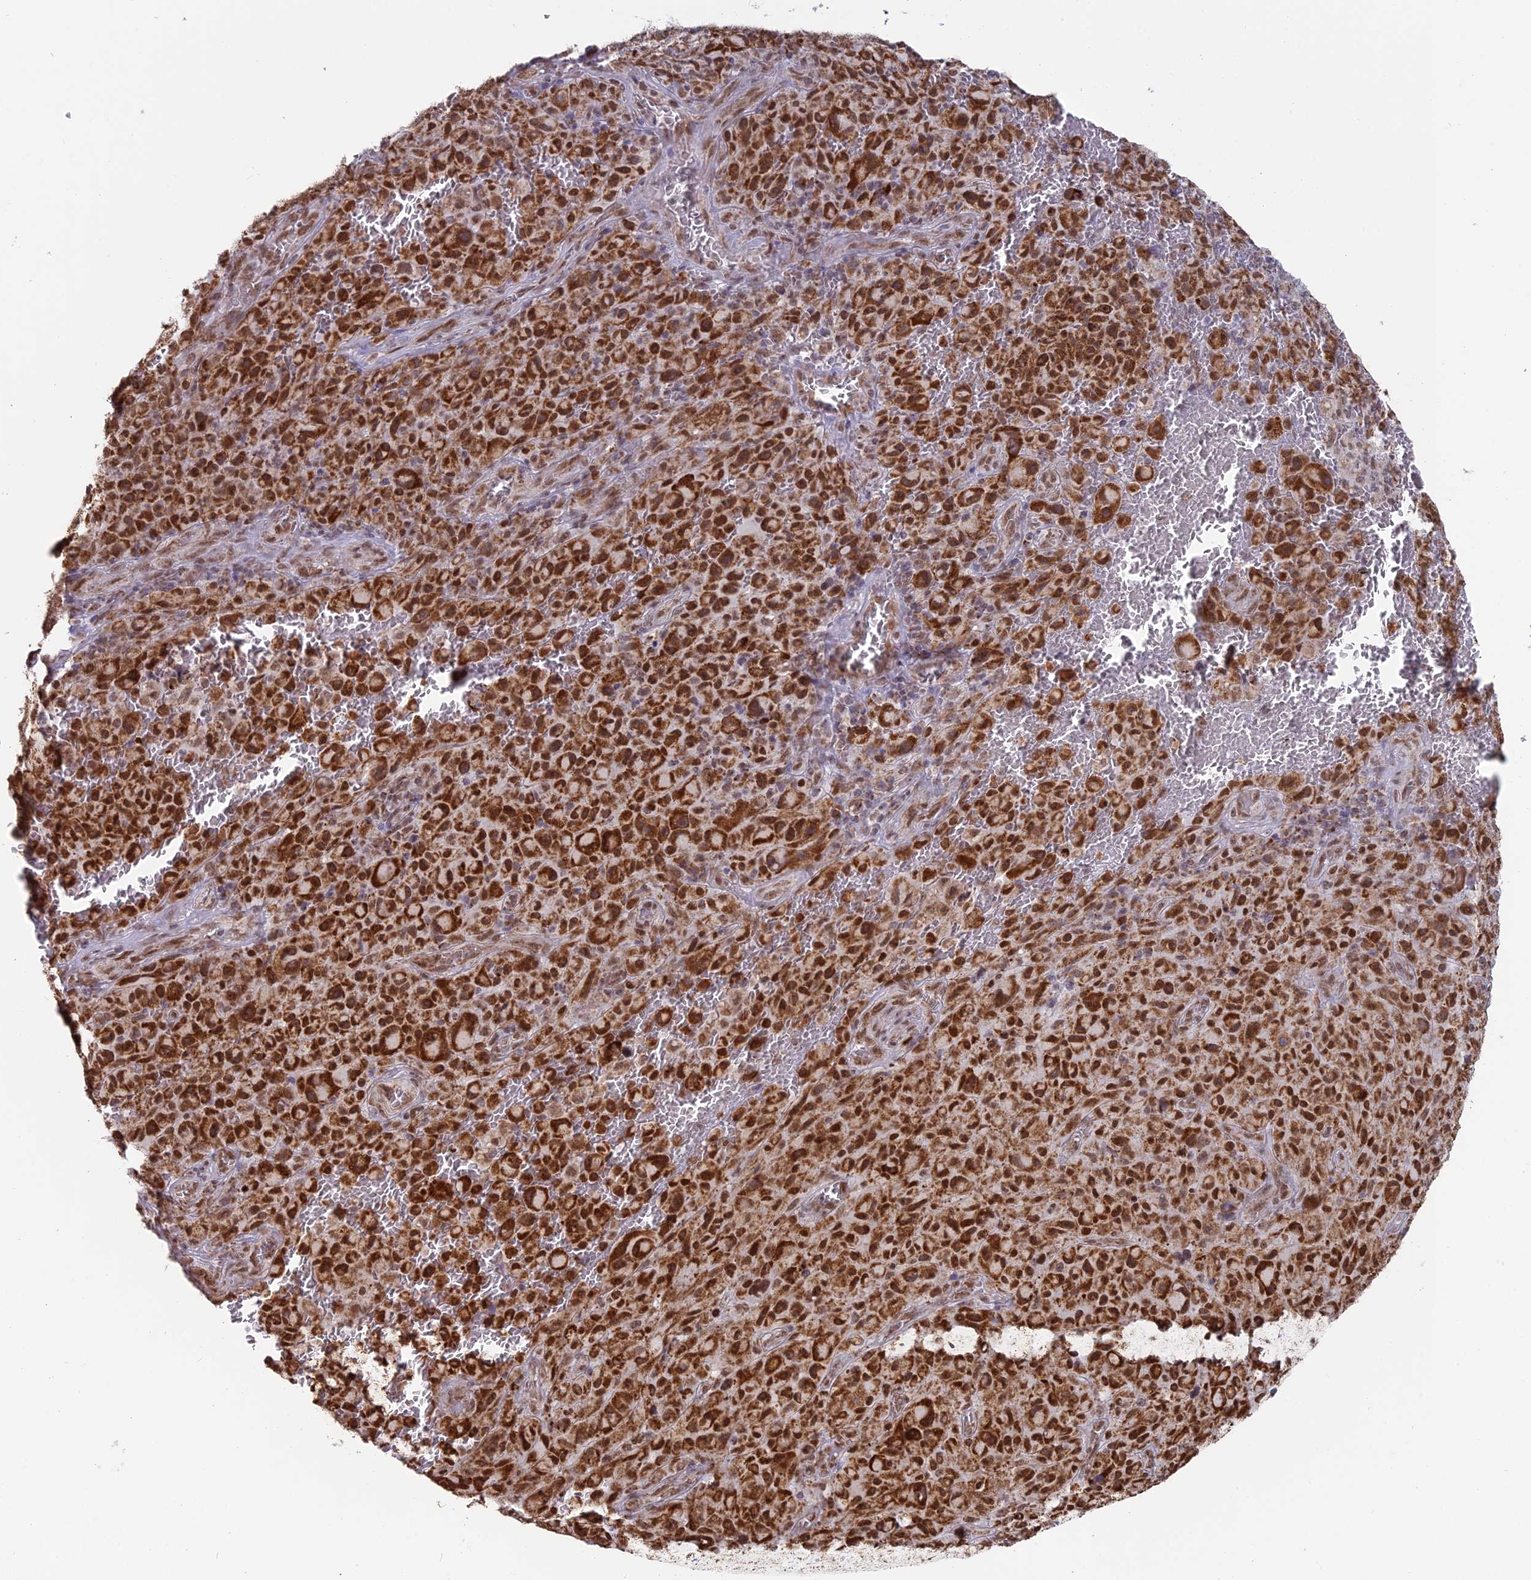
{"staining": {"intensity": "strong", "quantity": ">75%", "location": "nuclear"}, "tissue": "melanoma", "cell_type": "Tumor cells", "image_type": "cancer", "snomed": [{"axis": "morphology", "description": "Malignant melanoma, NOS"}, {"axis": "topography", "description": "Skin"}], "caption": "Malignant melanoma stained with immunohistochemistry (IHC) shows strong nuclear positivity in approximately >75% of tumor cells.", "gene": "ARHGAP40", "patient": {"sex": "female", "age": 82}}